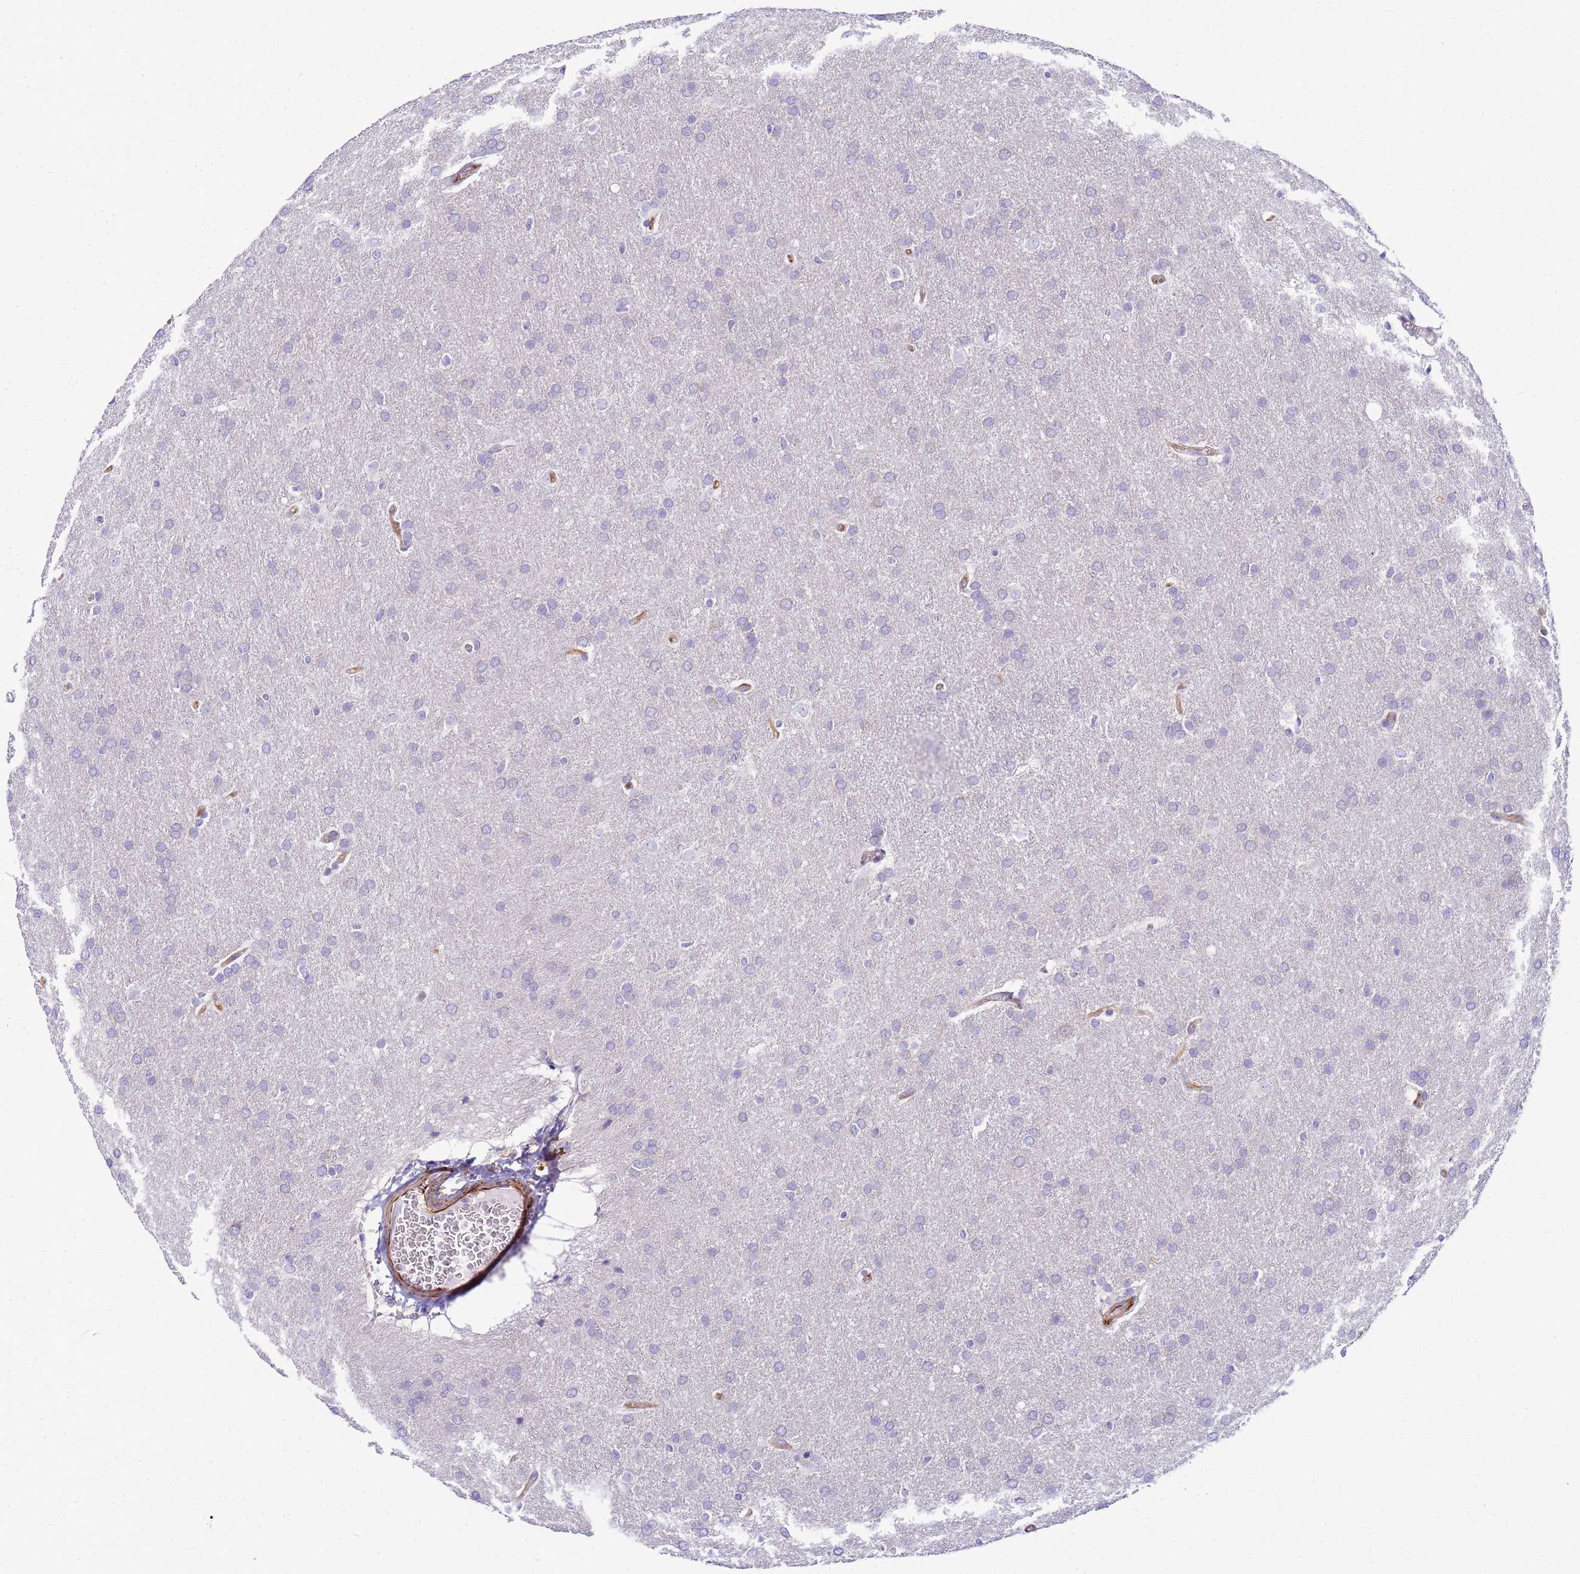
{"staining": {"intensity": "negative", "quantity": "none", "location": "none"}, "tissue": "glioma", "cell_type": "Tumor cells", "image_type": "cancer", "snomed": [{"axis": "morphology", "description": "Glioma, malignant, Low grade"}, {"axis": "topography", "description": "Brain"}], "caption": "IHC of glioma shows no staining in tumor cells.", "gene": "UBXN2B", "patient": {"sex": "female", "age": 32}}